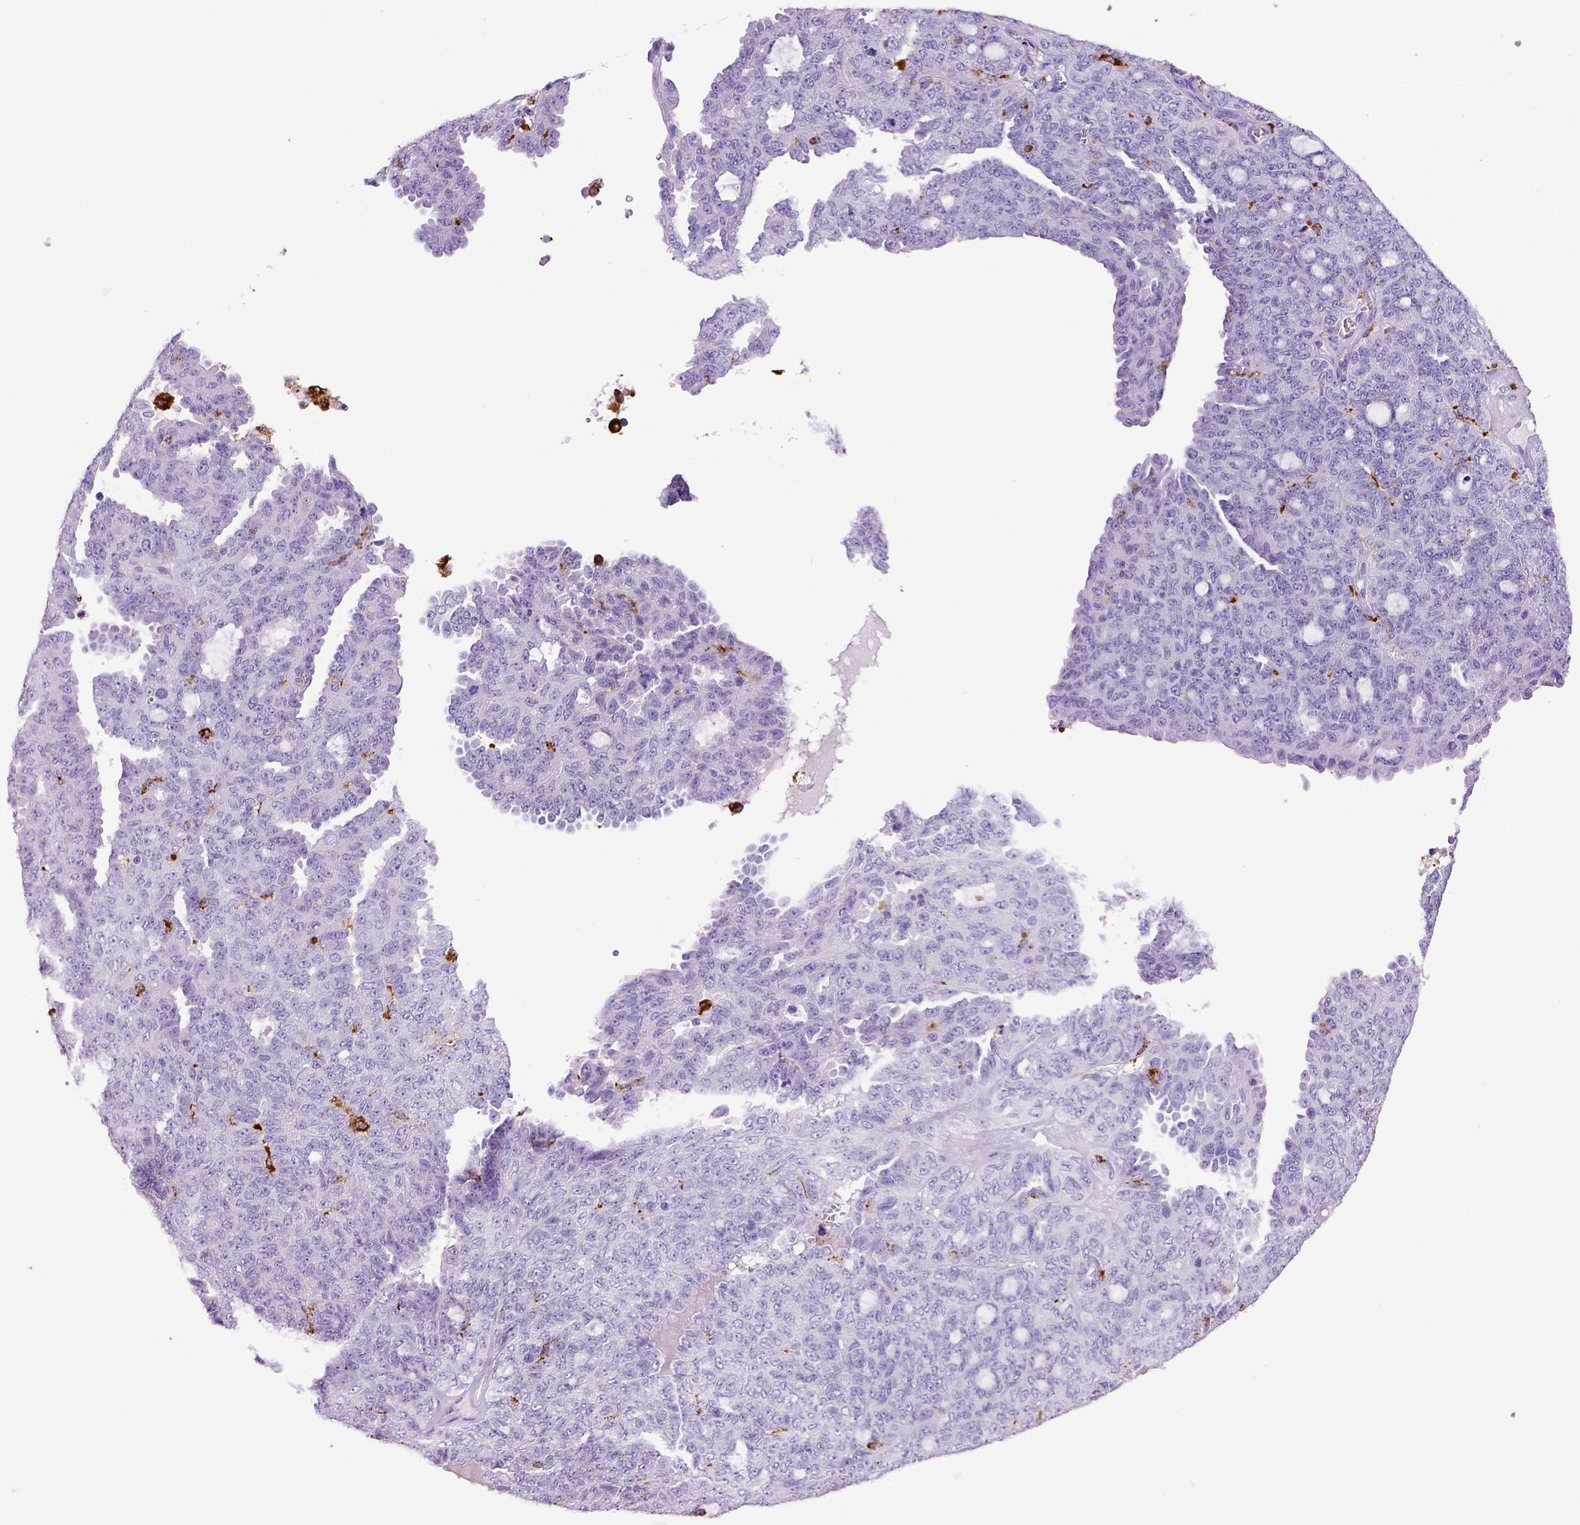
{"staining": {"intensity": "negative", "quantity": "none", "location": "none"}, "tissue": "ovarian cancer", "cell_type": "Tumor cells", "image_type": "cancer", "snomed": [{"axis": "morphology", "description": "Cystadenocarcinoma, serous, NOS"}, {"axis": "topography", "description": "Ovary"}], "caption": "The photomicrograph displays no staining of tumor cells in ovarian cancer.", "gene": "CD68", "patient": {"sex": "female", "age": 71}}